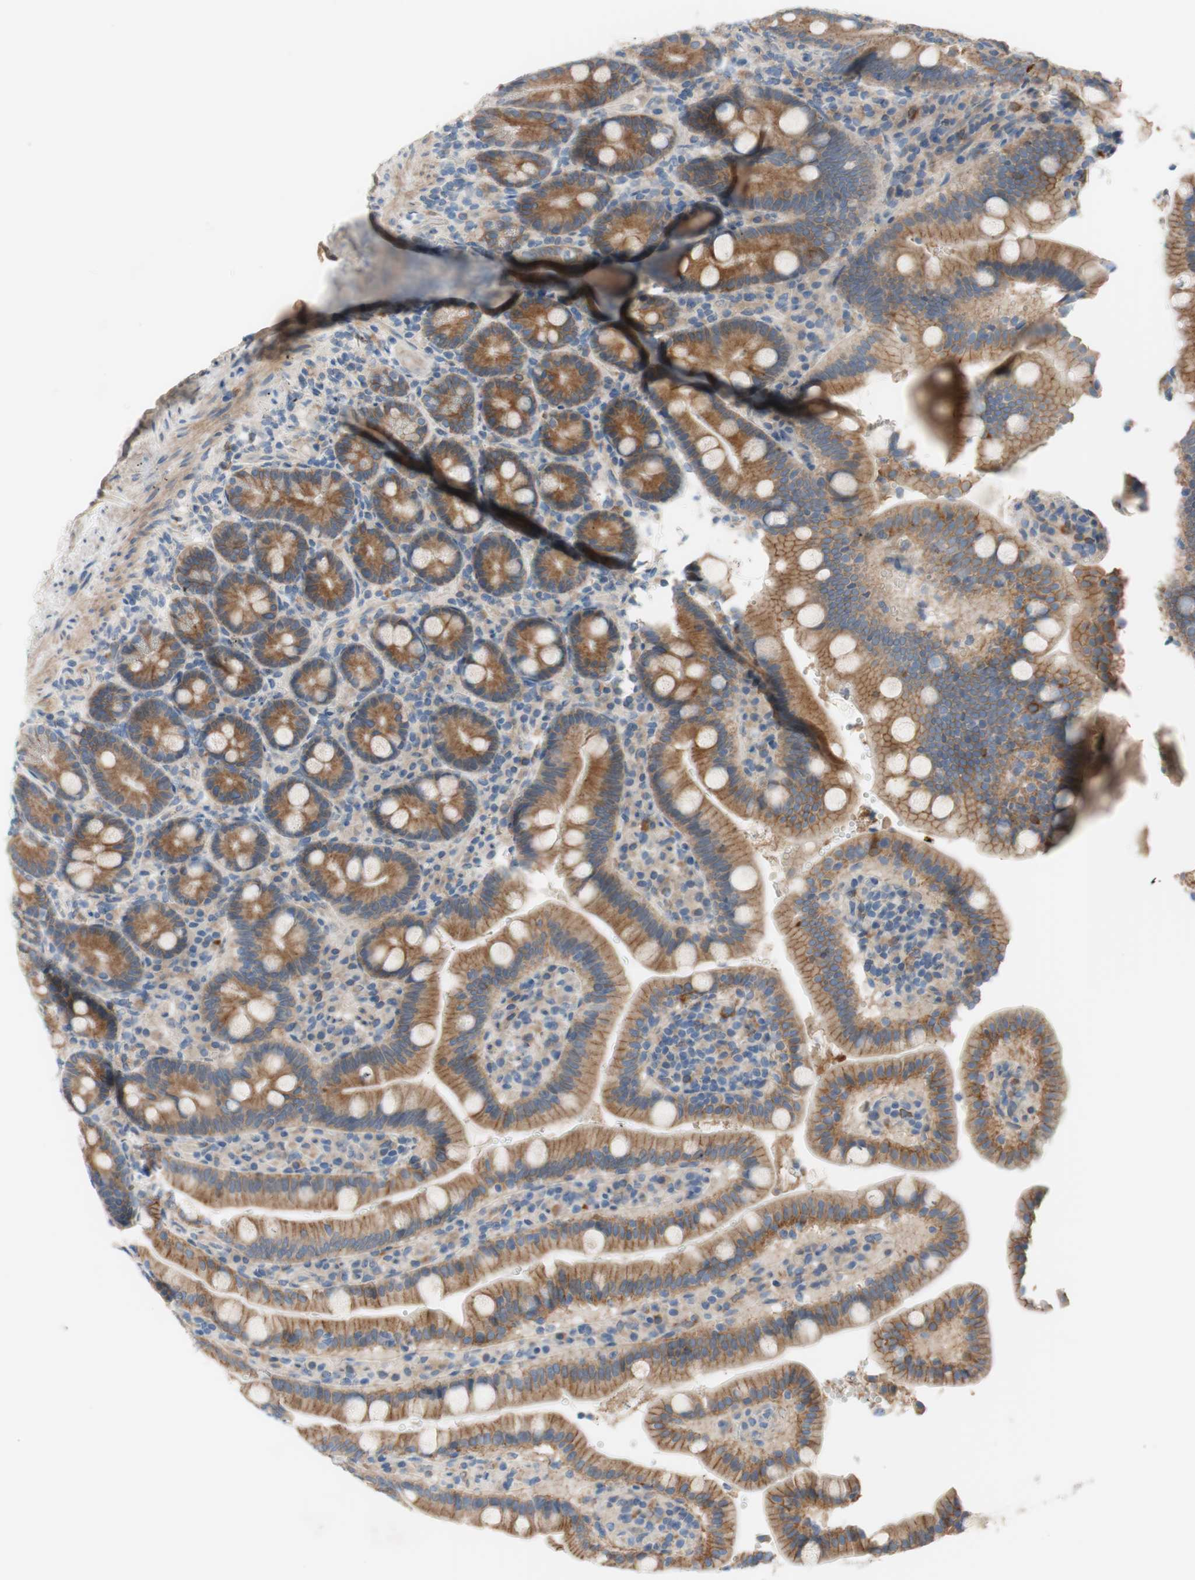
{"staining": {"intensity": "moderate", "quantity": ">75%", "location": "cytoplasmic/membranous"}, "tissue": "duodenum", "cell_type": "Glandular cells", "image_type": "normal", "snomed": [{"axis": "morphology", "description": "Normal tissue, NOS"}, {"axis": "topography", "description": "Small intestine, NOS"}], "caption": "Immunohistochemical staining of normal human duodenum reveals >75% levels of moderate cytoplasmic/membranous protein expression in about >75% of glandular cells.", "gene": "FDFT1", "patient": {"sex": "female", "age": 71}}